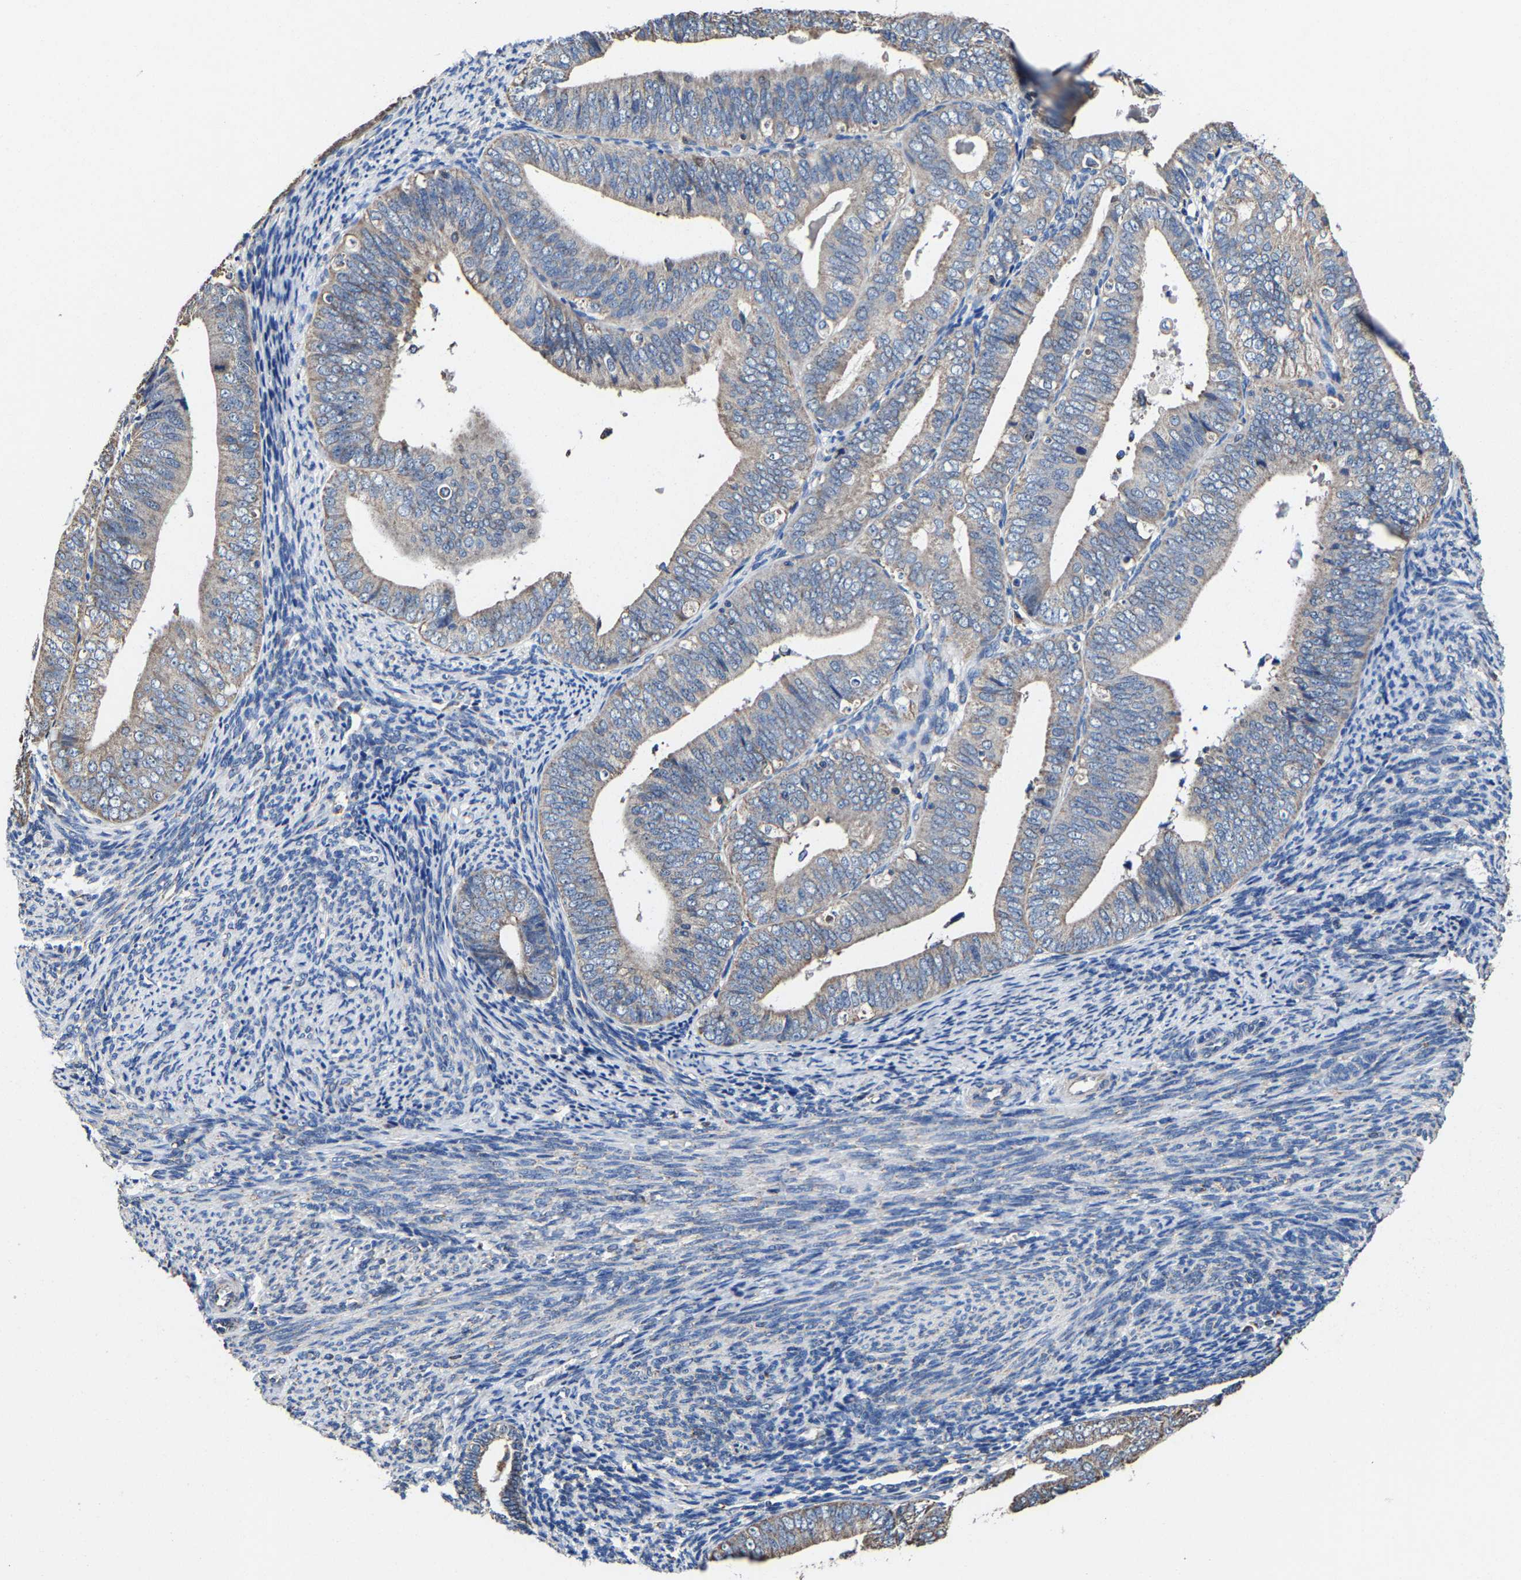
{"staining": {"intensity": "weak", "quantity": "<25%", "location": "cytoplasmic/membranous"}, "tissue": "endometrial cancer", "cell_type": "Tumor cells", "image_type": "cancer", "snomed": [{"axis": "morphology", "description": "Adenocarcinoma, NOS"}, {"axis": "topography", "description": "Endometrium"}], "caption": "Immunohistochemical staining of human endometrial cancer reveals no significant expression in tumor cells.", "gene": "ZCCHC7", "patient": {"sex": "female", "age": 63}}